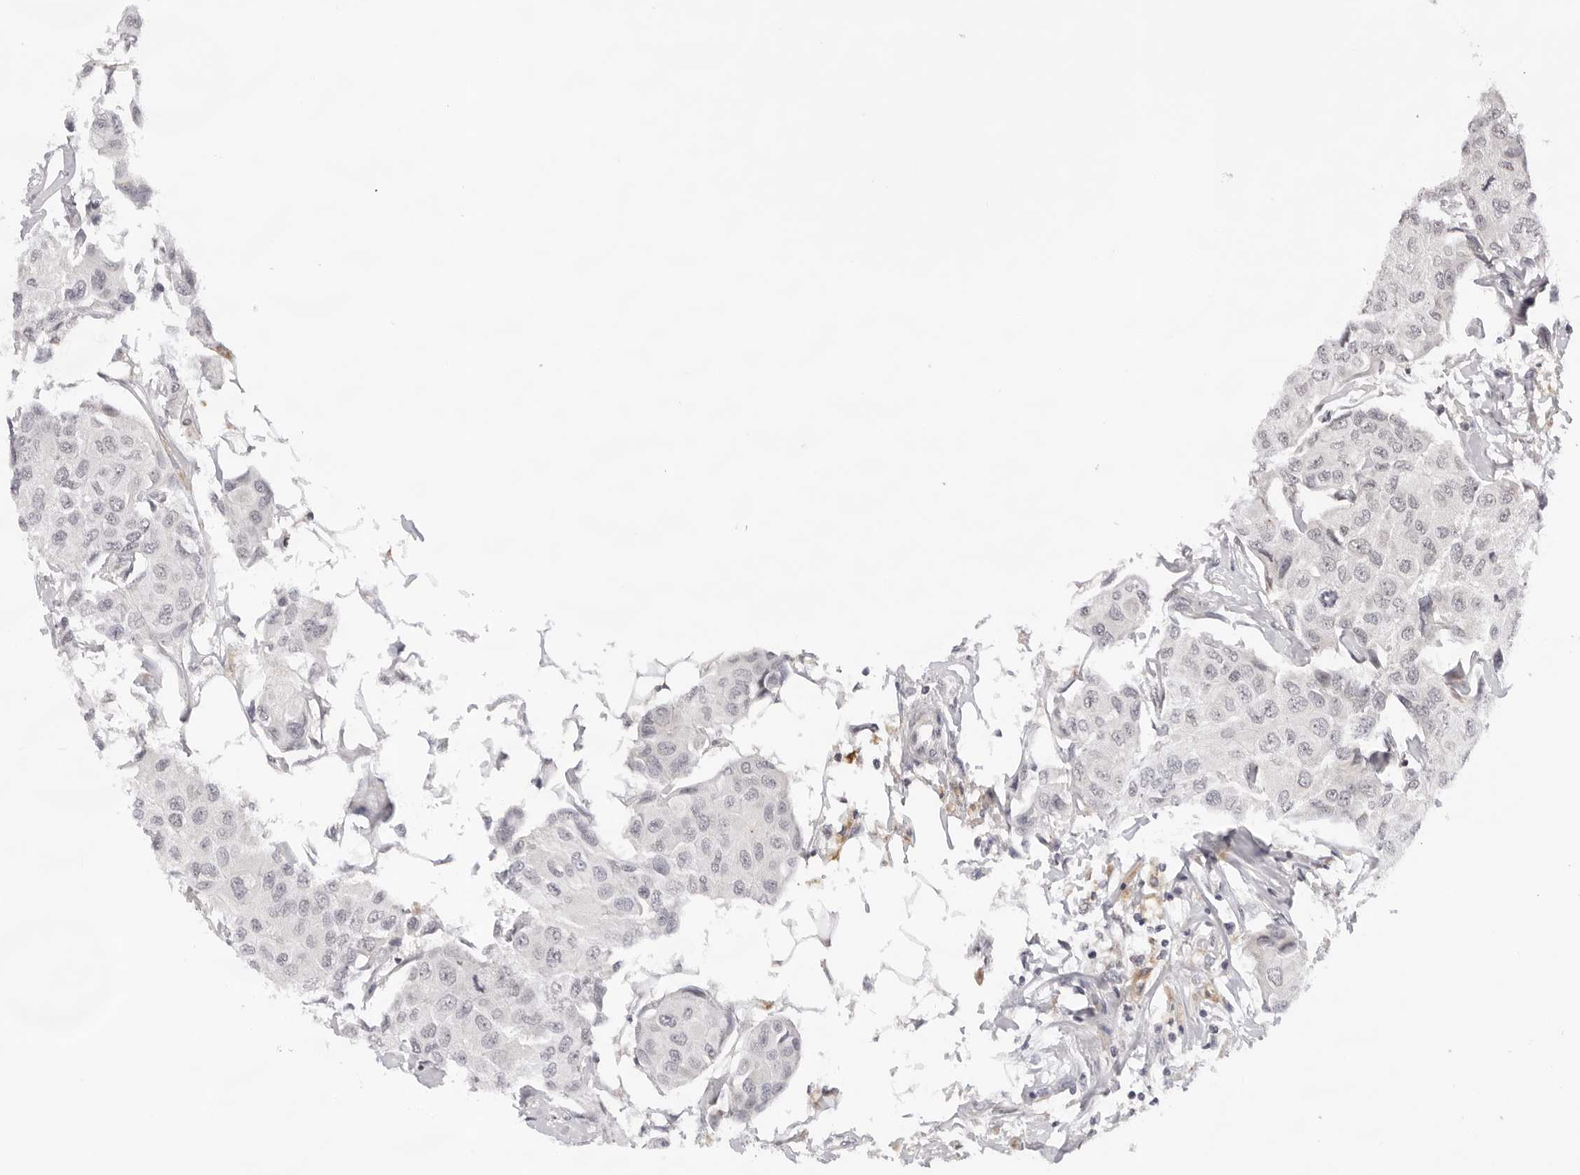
{"staining": {"intensity": "negative", "quantity": "none", "location": "none"}, "tissue": "breast cancer", "cell_type": "Tumor cells", "image_type": "cancer", "snomed": [{"axis": "morphology", "description": "Duct carcinoma"}, {"axis": "topography", "description": "Breast"}], "caption": "Intraductal carcinoma (breast) was stained to show a protein in brown. There is no significant expression in tumor cells.", "gene": "IL17RA", "patient": {"sex": "female", "age": 80}}